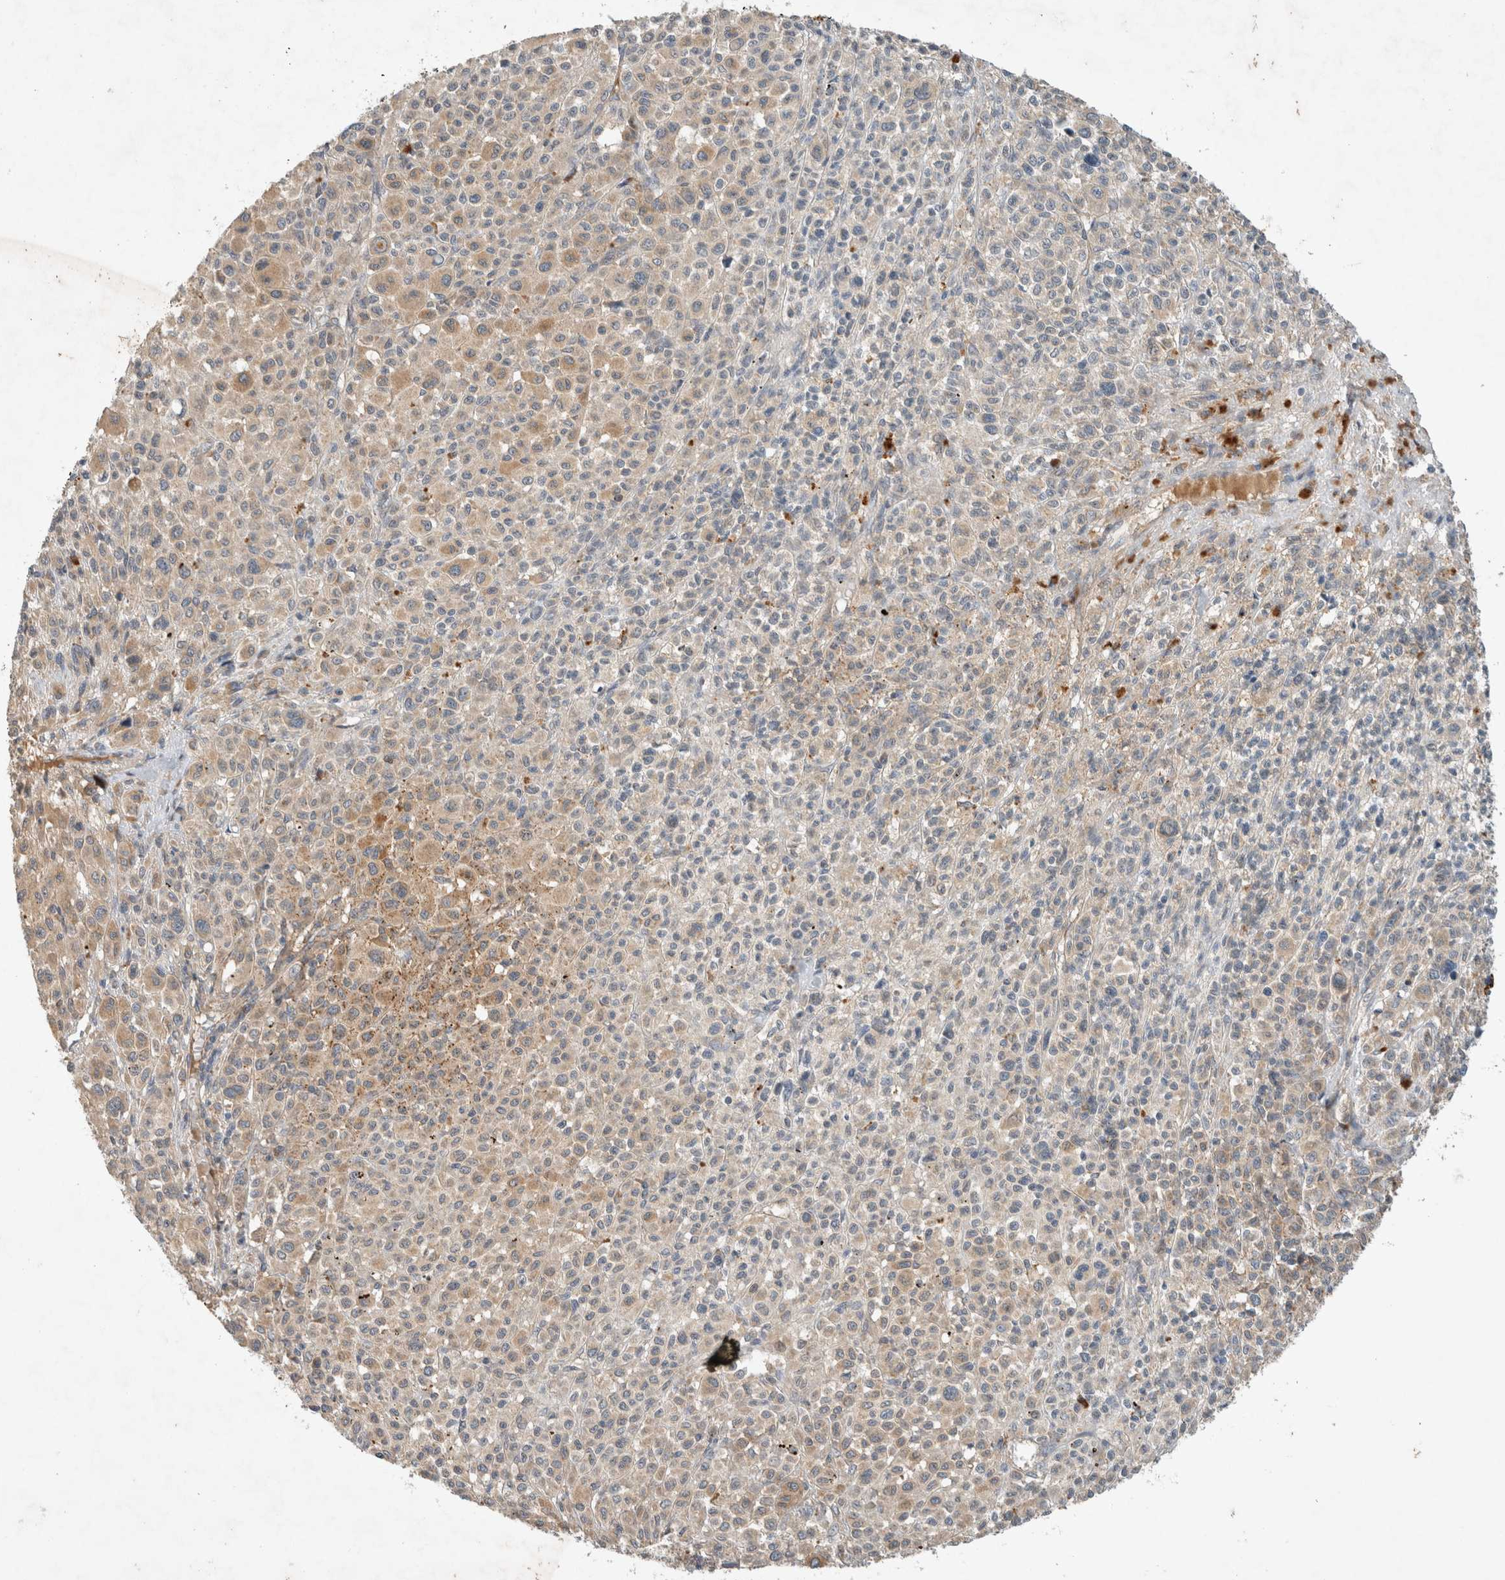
{"staining": {"intensity": "weak", "quantity": "25%-75%", "location": "cytoplasmic/membranous"}, "tissue": "melanoma", "cell_type": "Tumor cells", "image_type": "cancer", "snomed": [{"axis": "morphology", "description": "Malignant melanoma, Metastatic site"}, {"axis": "topography", "description": "Skin"}], "caption": "A high-resolution micrograph shows immunohistochemistry (IHC) staining of malignant melanoma (metastatic site), which exhibits weak cytoplasmic/membranous positivity in about 25%-75% of tumor cells.", "gene": "ARMC9", "patient": {"sex": "female", "age": 74}}